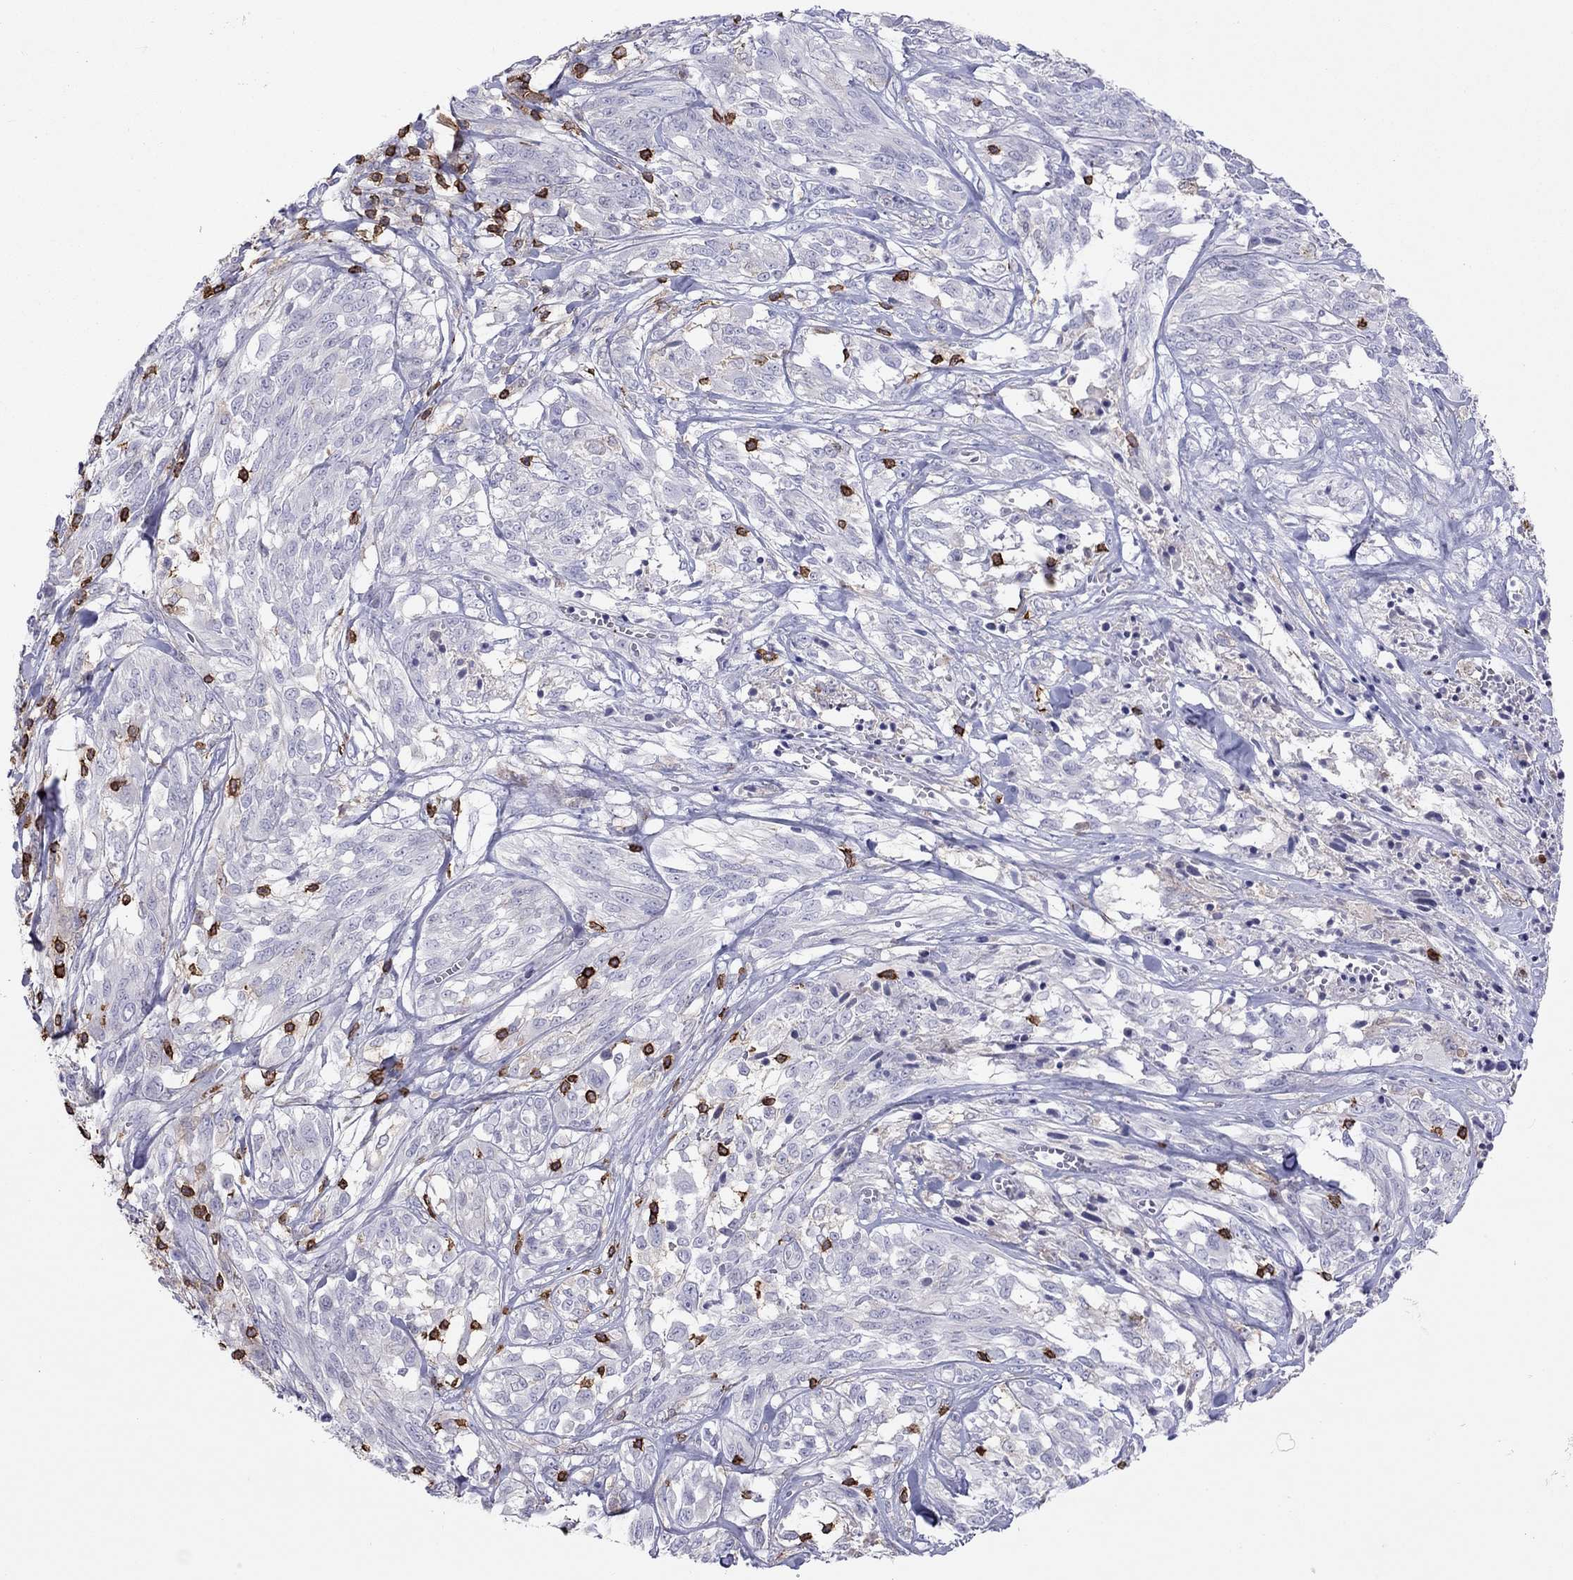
{"staining": {"intensity": "negative", "quantity": "none", "location": "none"}, "tissue": "melanoma", "cell_type": "Tumor cells", "image_type": "cancer", "snomed": [{"axis": "morphology", "description": "Malignant melanoma, NOS"}, {"axis": "topography", "description": "Skin"}], "caption": "Tumor cells are negative for protein expression in human malignant melanoma. (DAB immunohistochemistry visualized using brightfield microscopy, high magnification).", "gene": "MND1", "patient": {"sex": "female", "age": 91}}